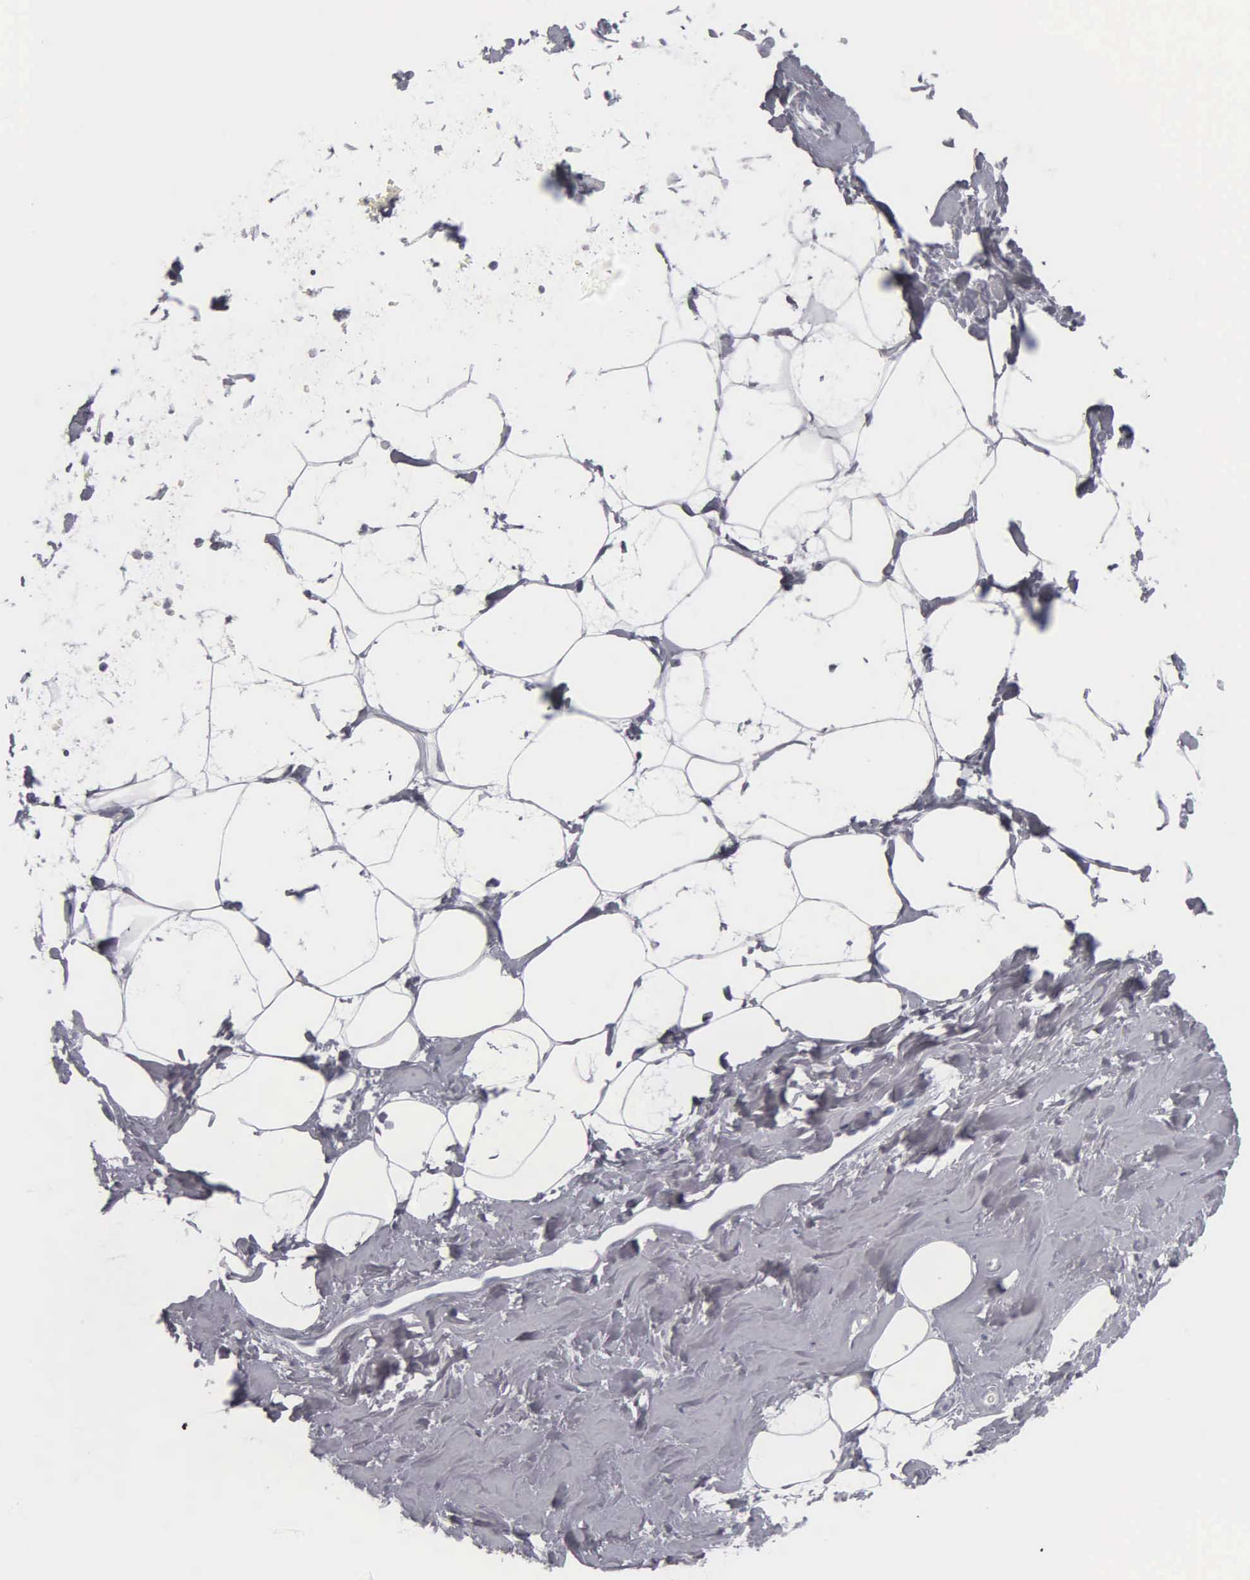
{"staining": {"intensity": "negative", "quantity": "none", "location": "none"}, "tissue": "breast", "cell_type": "Adipocytes", "image_type": "normal", "snomed": [{"axis": "morphology", "description": "Normal tissue, NOS"}, {"axis": "topography", "description": "Breast"}], "caption": "Protein analysis of unremarkable breast exhibits no significant staining in adipocytes. The staining was performed using DAB to visualize the protein expression in brown, while the nuclei were stained in blue with hematoxylin (Magnification: 20x).", "gene": "KRT20", "patient": {"sex": "female", "age": 54}}